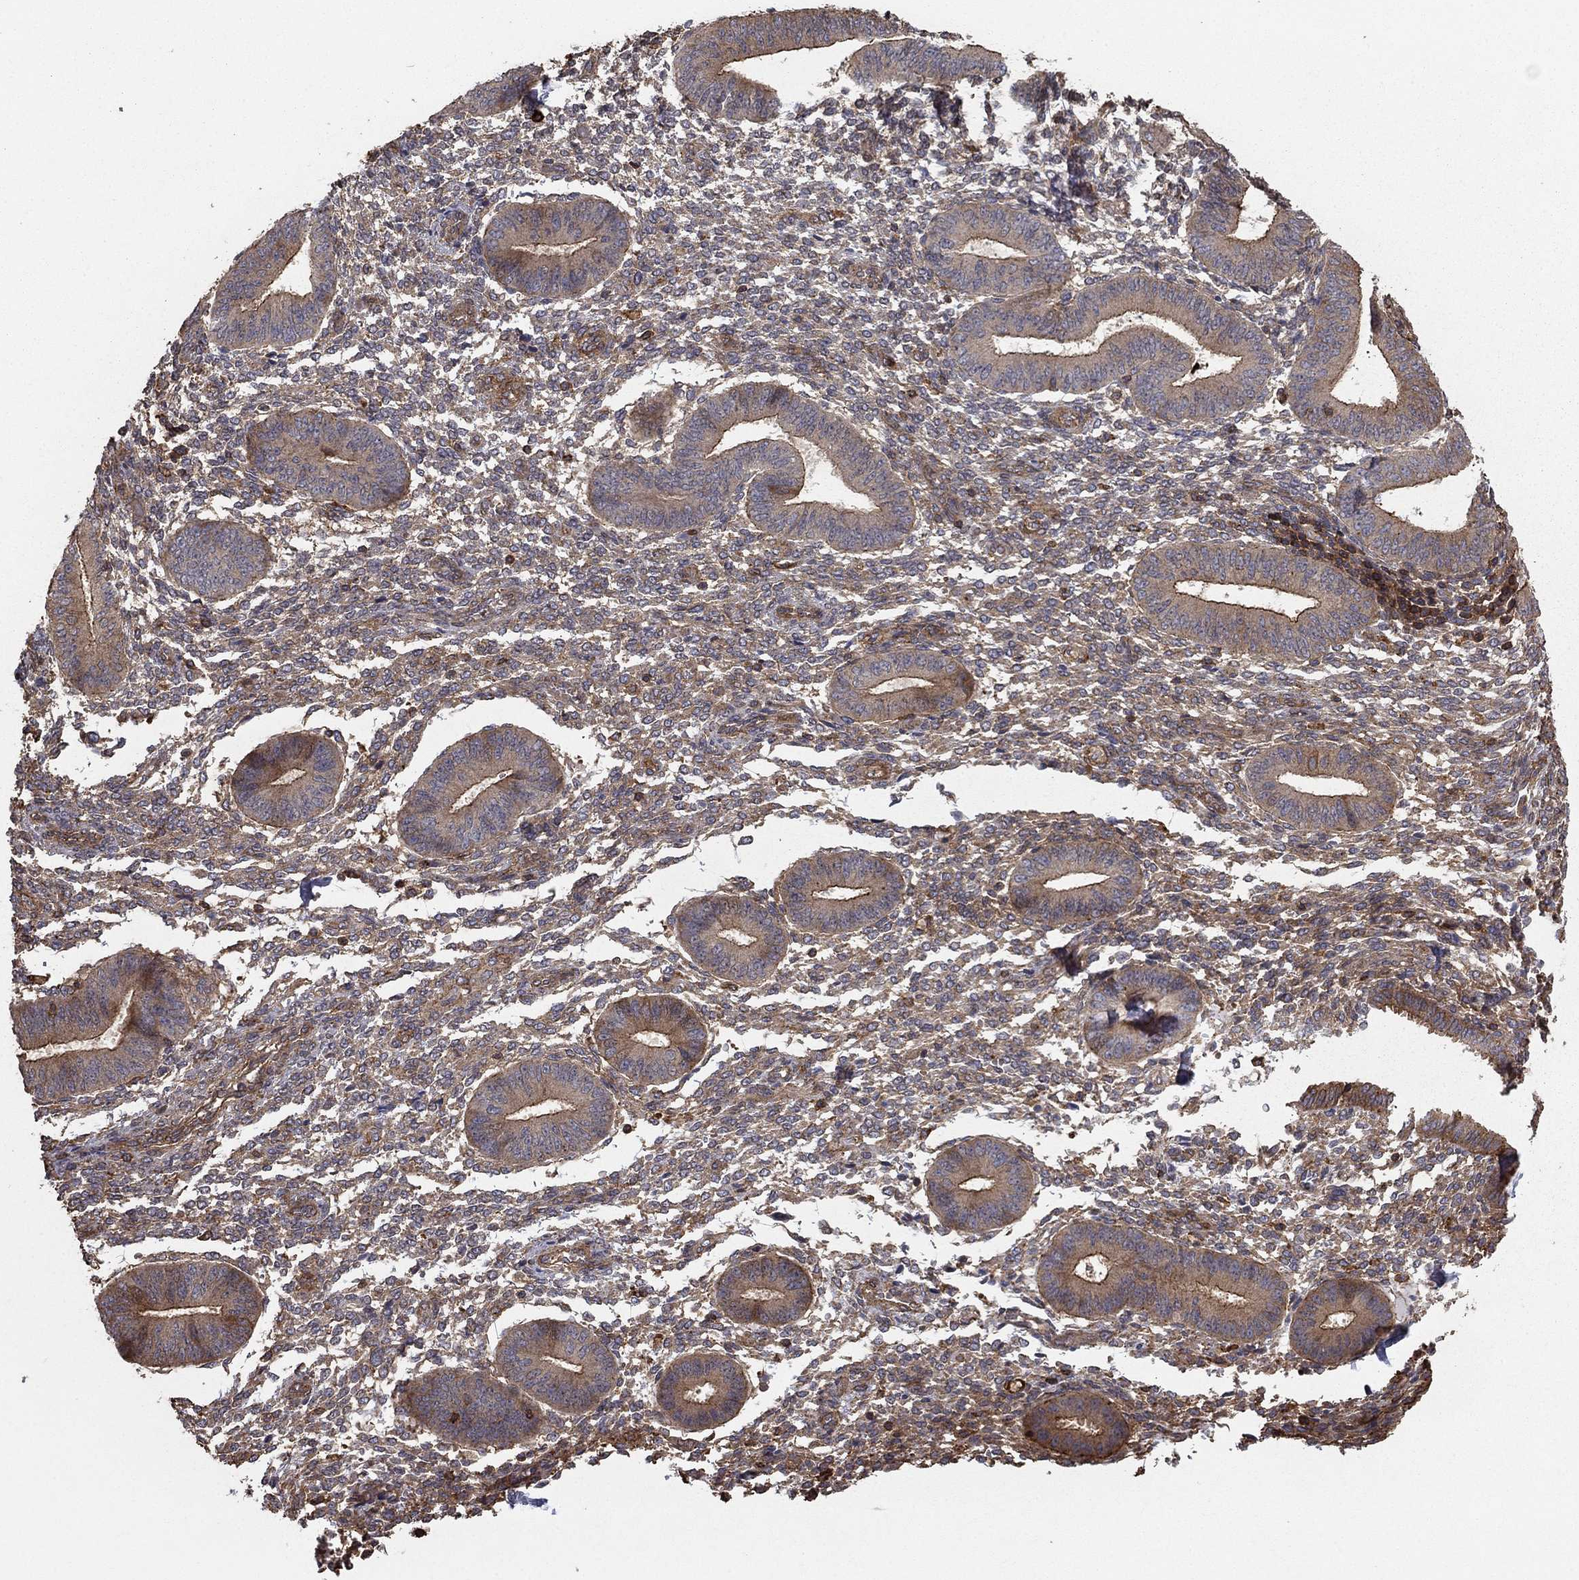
{"staining": {"intensity": "weak", "quantity": "<25%", "location": "cytoplasmic/membranous"}, "tissue": "endometrium", "cell_type": "Cells in endometrial stroma", "image_type": "normal", "snomed": [{"axis": "morphology", "description": "Normal tissue, NOS"}, {"axis": "topography", "description": "Endometrium"}], "caption": "High power microscopy image of an immunohistochemistry micrograph of normal endometrium, revealing no significant expression in cells in endometrial stroma.", "gene": "HABP4", "patient": {"sex": "female", "age": 47}}